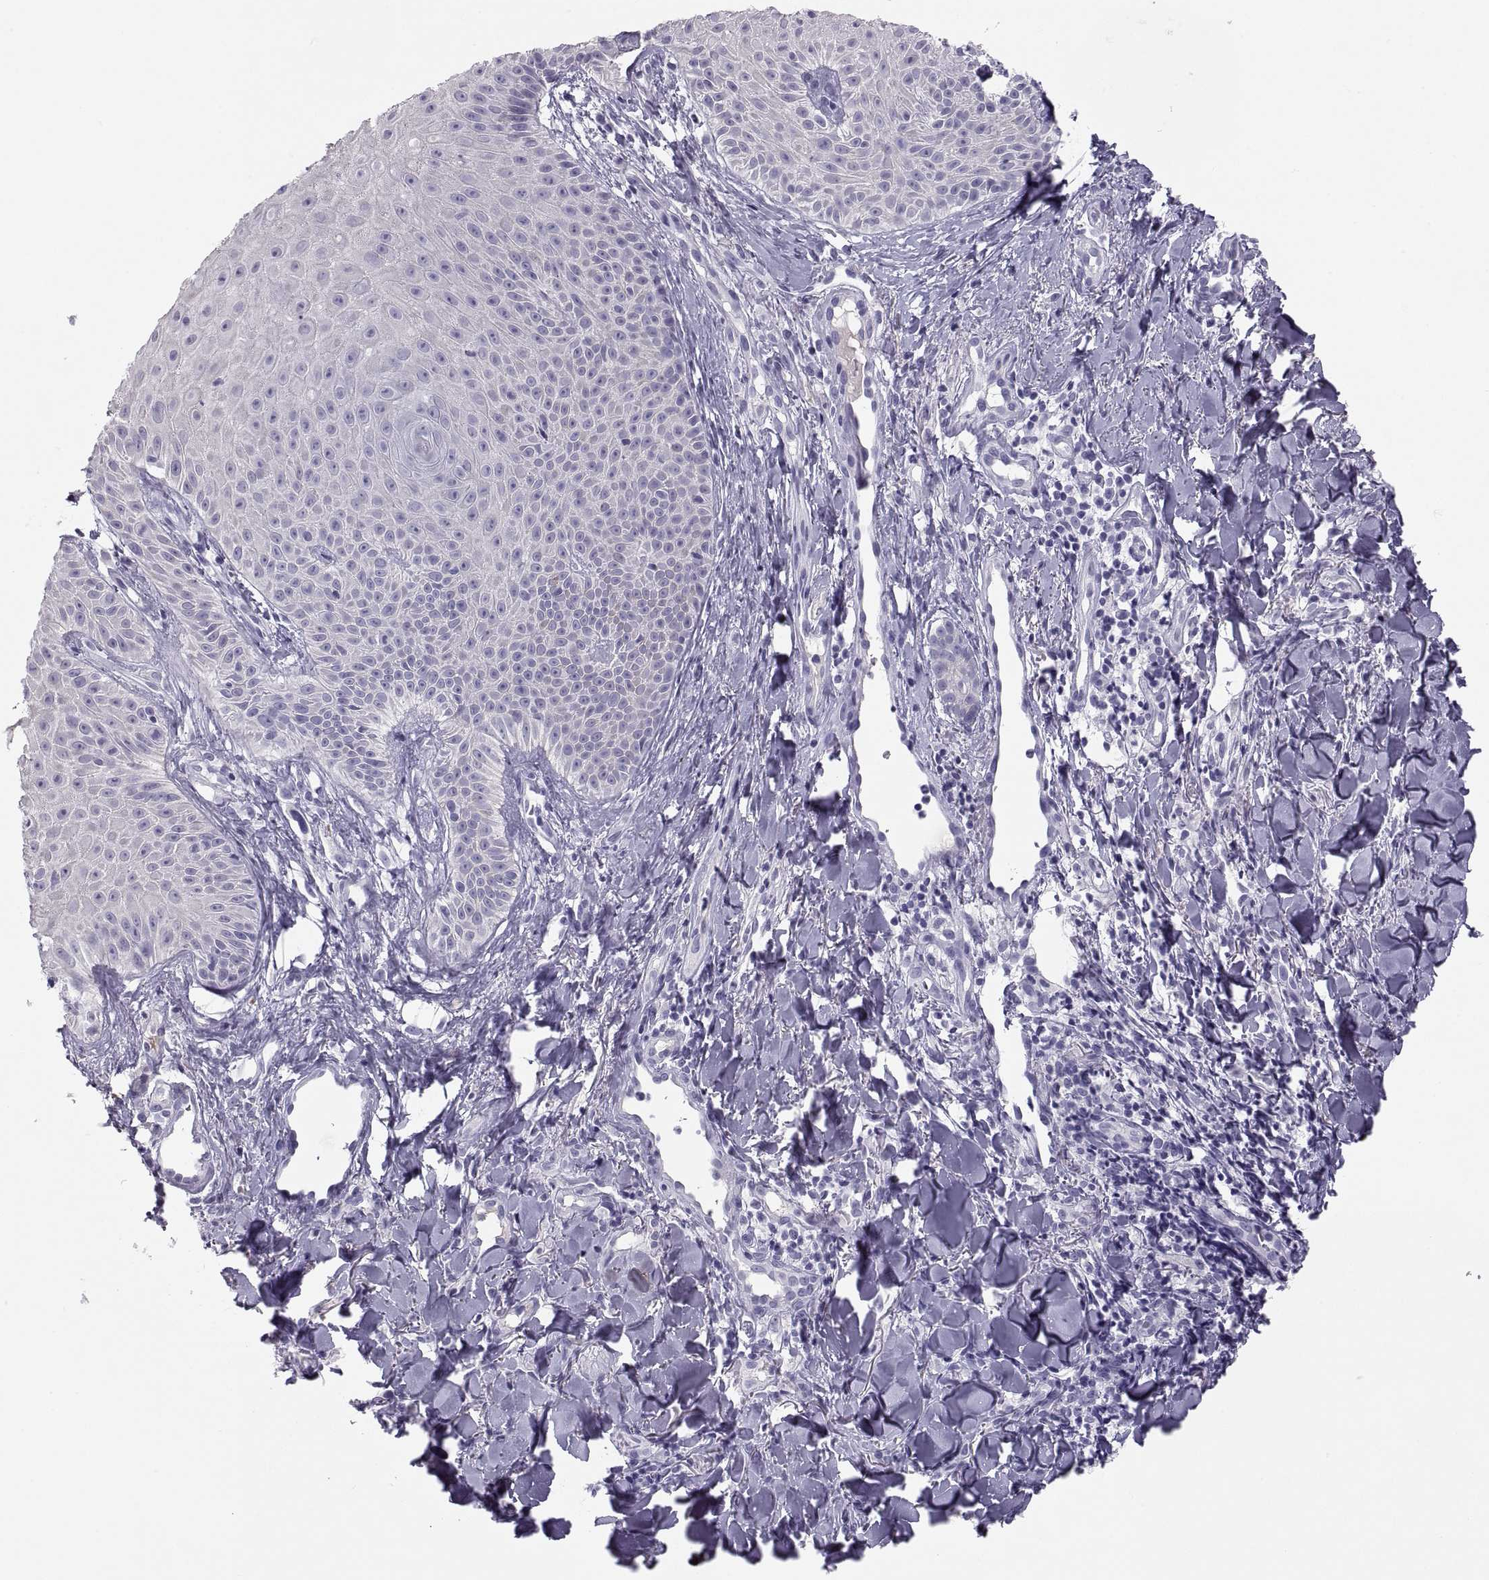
{"staining": {"intensity": "negative", "quantity": "none", "location": "none"}, "tissue": "melanoma", "cell_type": "Tumor cells", "image_type": "cancer", "snomed": [{"axis": "morphology", "description": "Malignant melanoma, NOS"}, {"axis": "topography", "description": "Skin"}], "caption": "Immunohistochemistry (IHC) image of neoplastic tissue: melanoma stained with DAB (3,3'-diaminobenzidine) exhibits no significant protein expression in tumor cells.", "gene": "MAGEB2", "patient": {"sex": "male", "age": 67}}